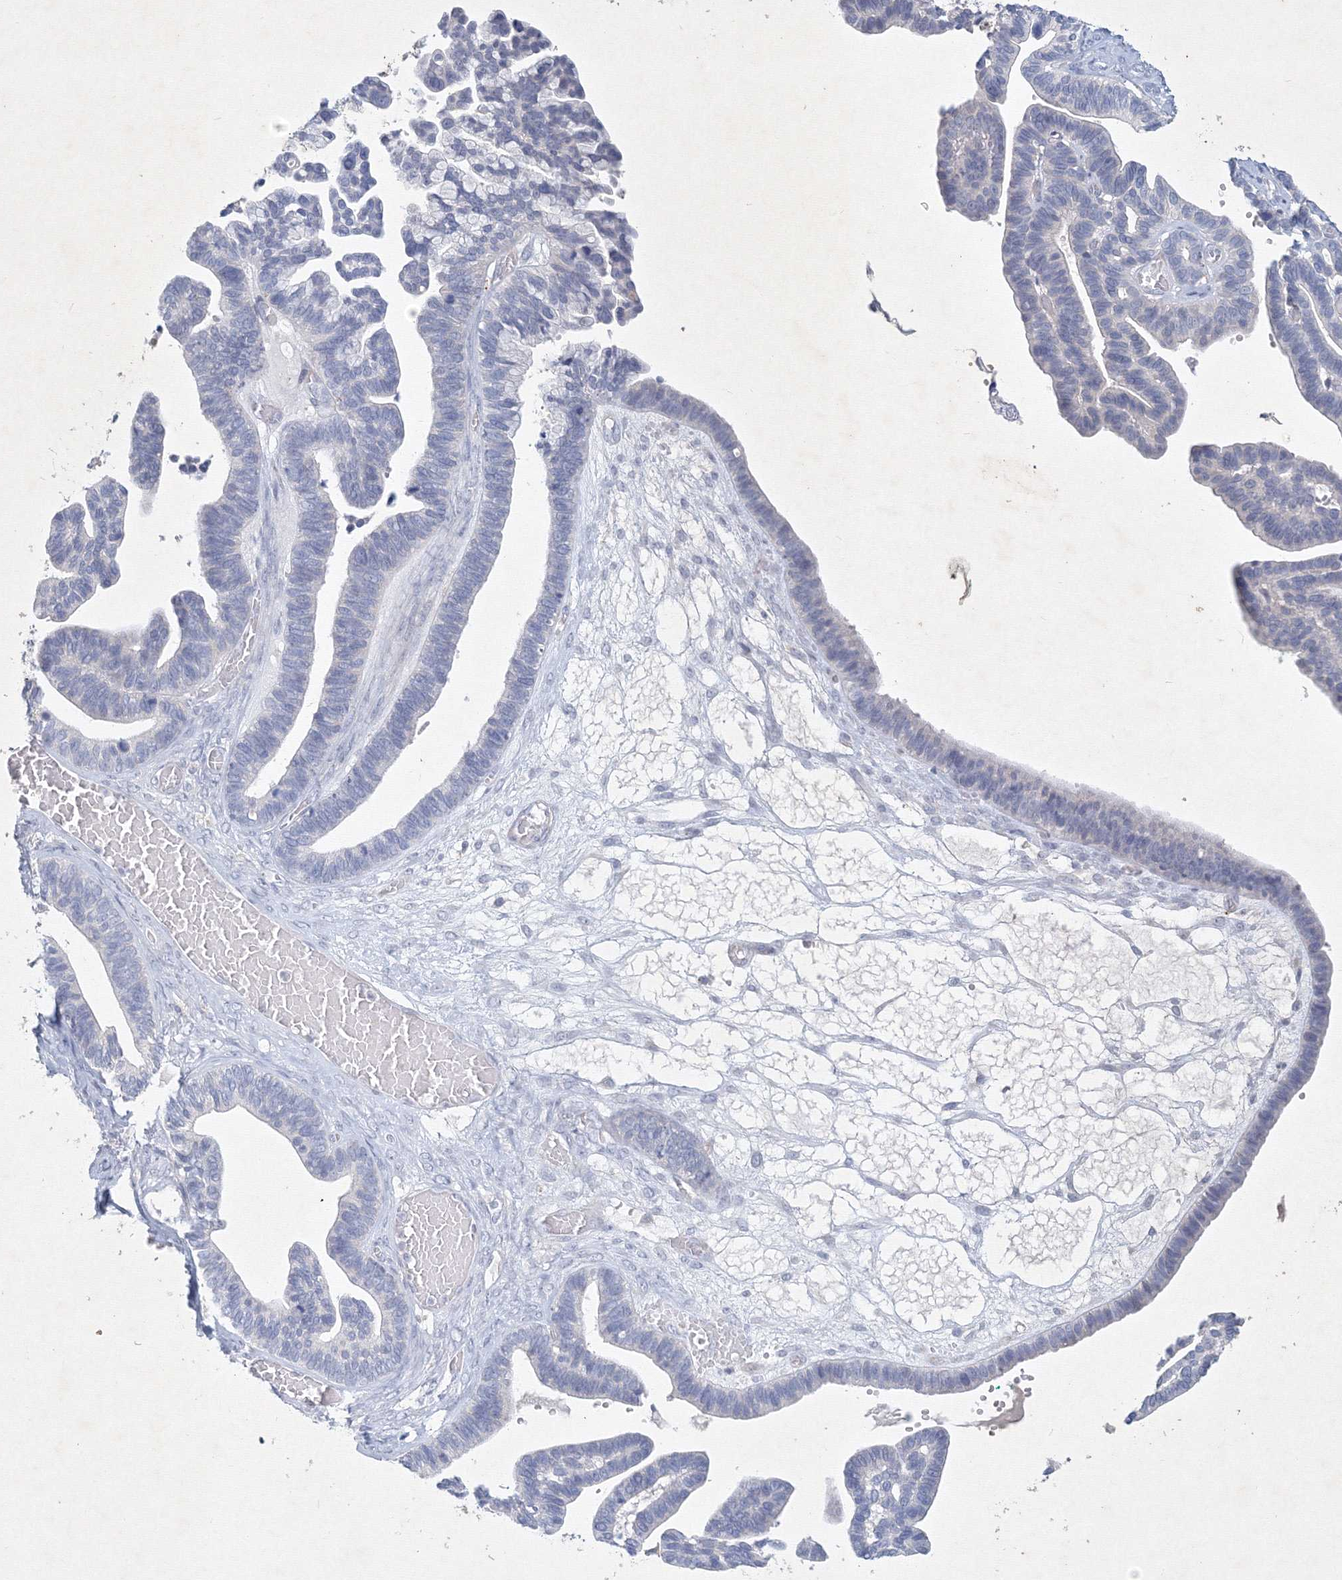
{"staining": {"intensity": "negative", "quantity": "none", "location": "none"}, "tissue": "ovarian cancer", "cell_type": "Tumor cells", "image_type": "cancer", "snomed": [{"axis": "morphology", "description": "Cystadenocarcinoma, serous, NOS"}, {"axis": "topography", "description": "Ovary"}], "caption": "Histopathology image shows no significant protein positivity in tumor cells of ovarian serous cystadenocarcinoma.", "gene": "CXXC4", "patient": {"sex": "female", "age": 56}}